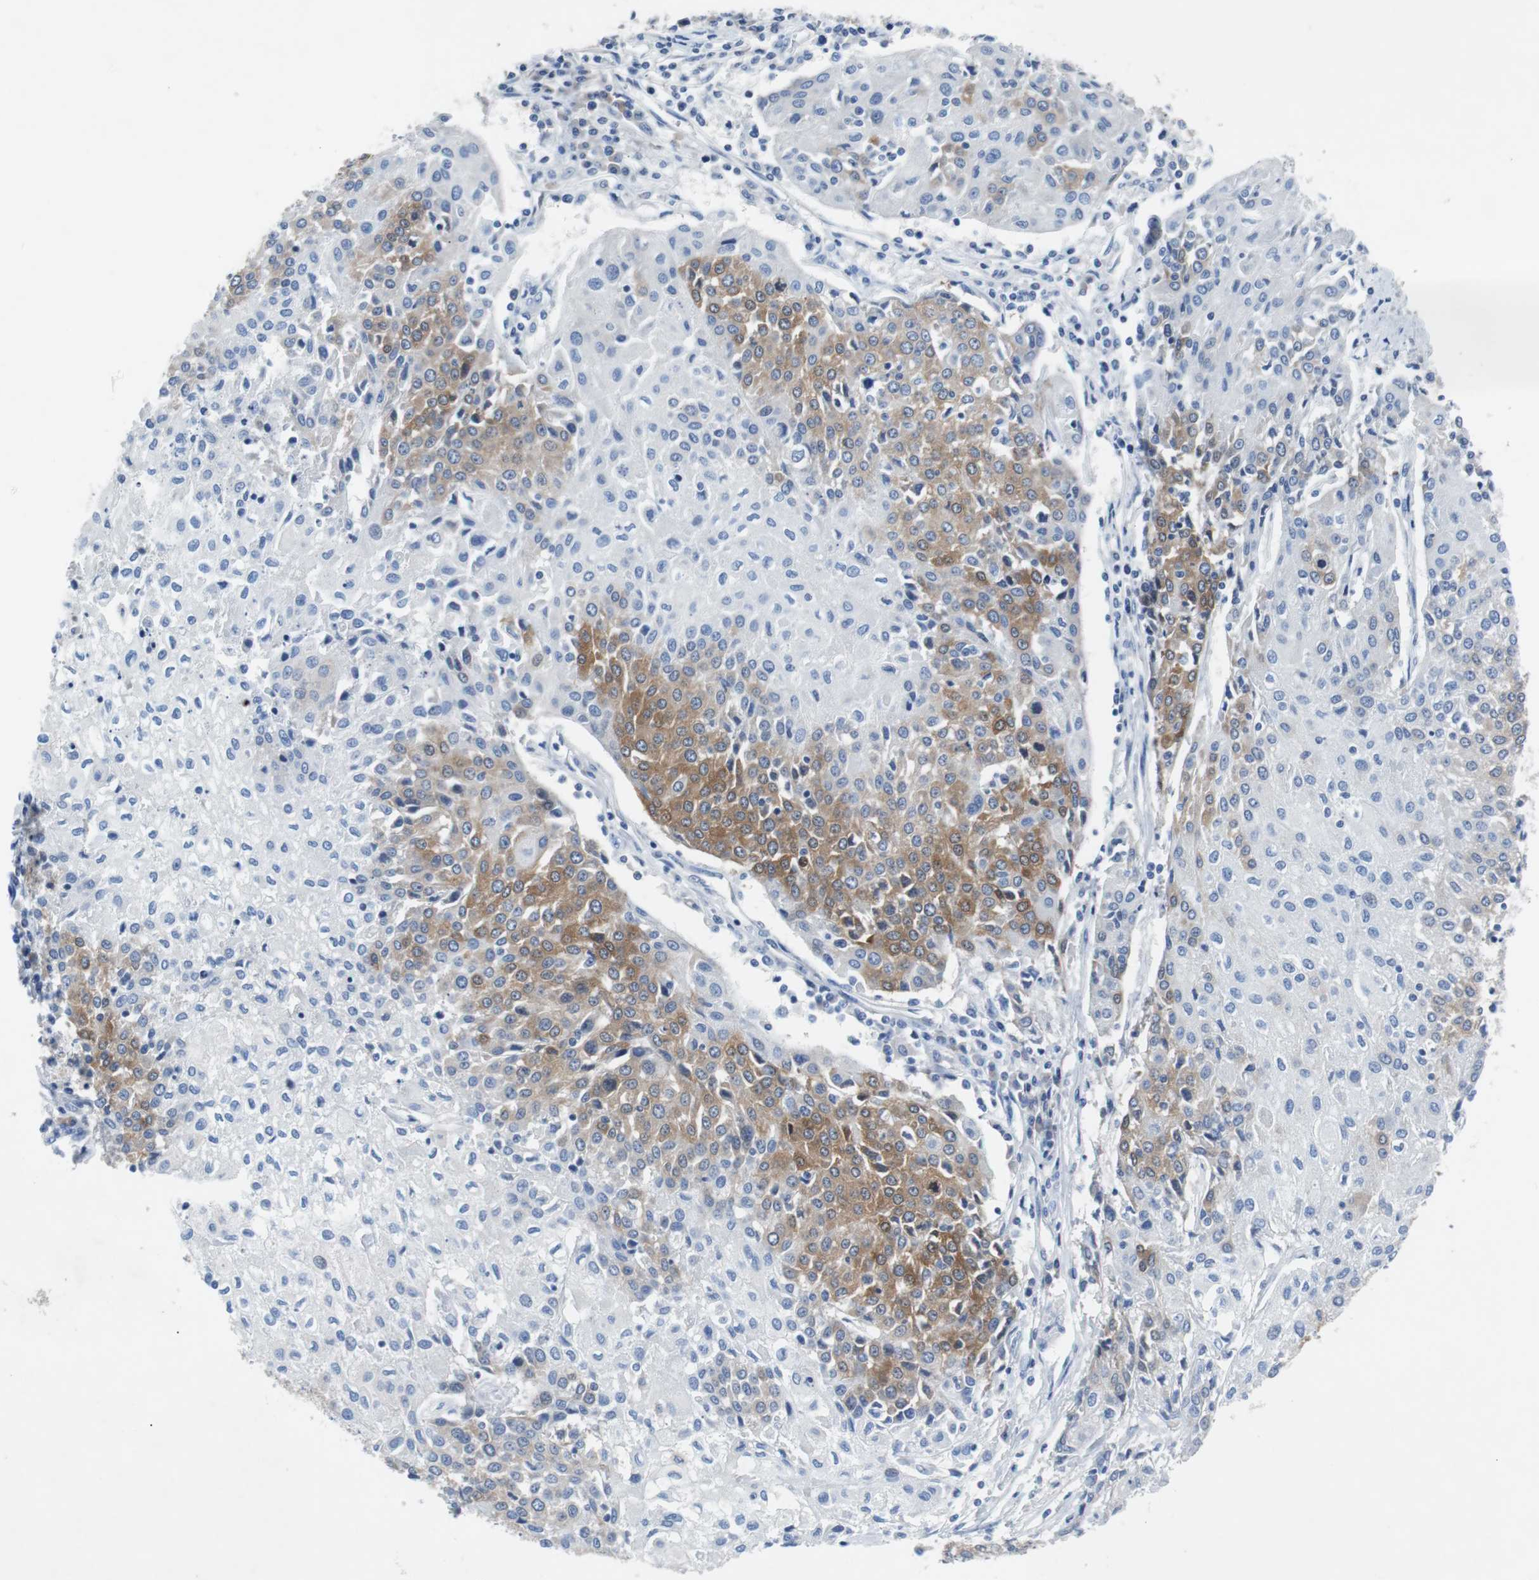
{"staining": {"intensity": "moderate", "quantity": "25%-75%", "location": "cytoplasmic/membranous"}, "tissue": "urothelial cancer", "cell_type": "Tumor cells", "image_type": "cancer", "snomed": [{"axis": "morphology", "description": "Urothelial carcinoma, High grade"}, {"axis": "topography", "description": "Urinary bladder"}], "caption": "A brown stain highlights moderate cytoplasmic/membranous expression of a protein in human urothelial cancer tumor cells. Nuclei are stained in blue.", "gene": "EEF2K", "patient": {"sex": "female", "age": 85}}